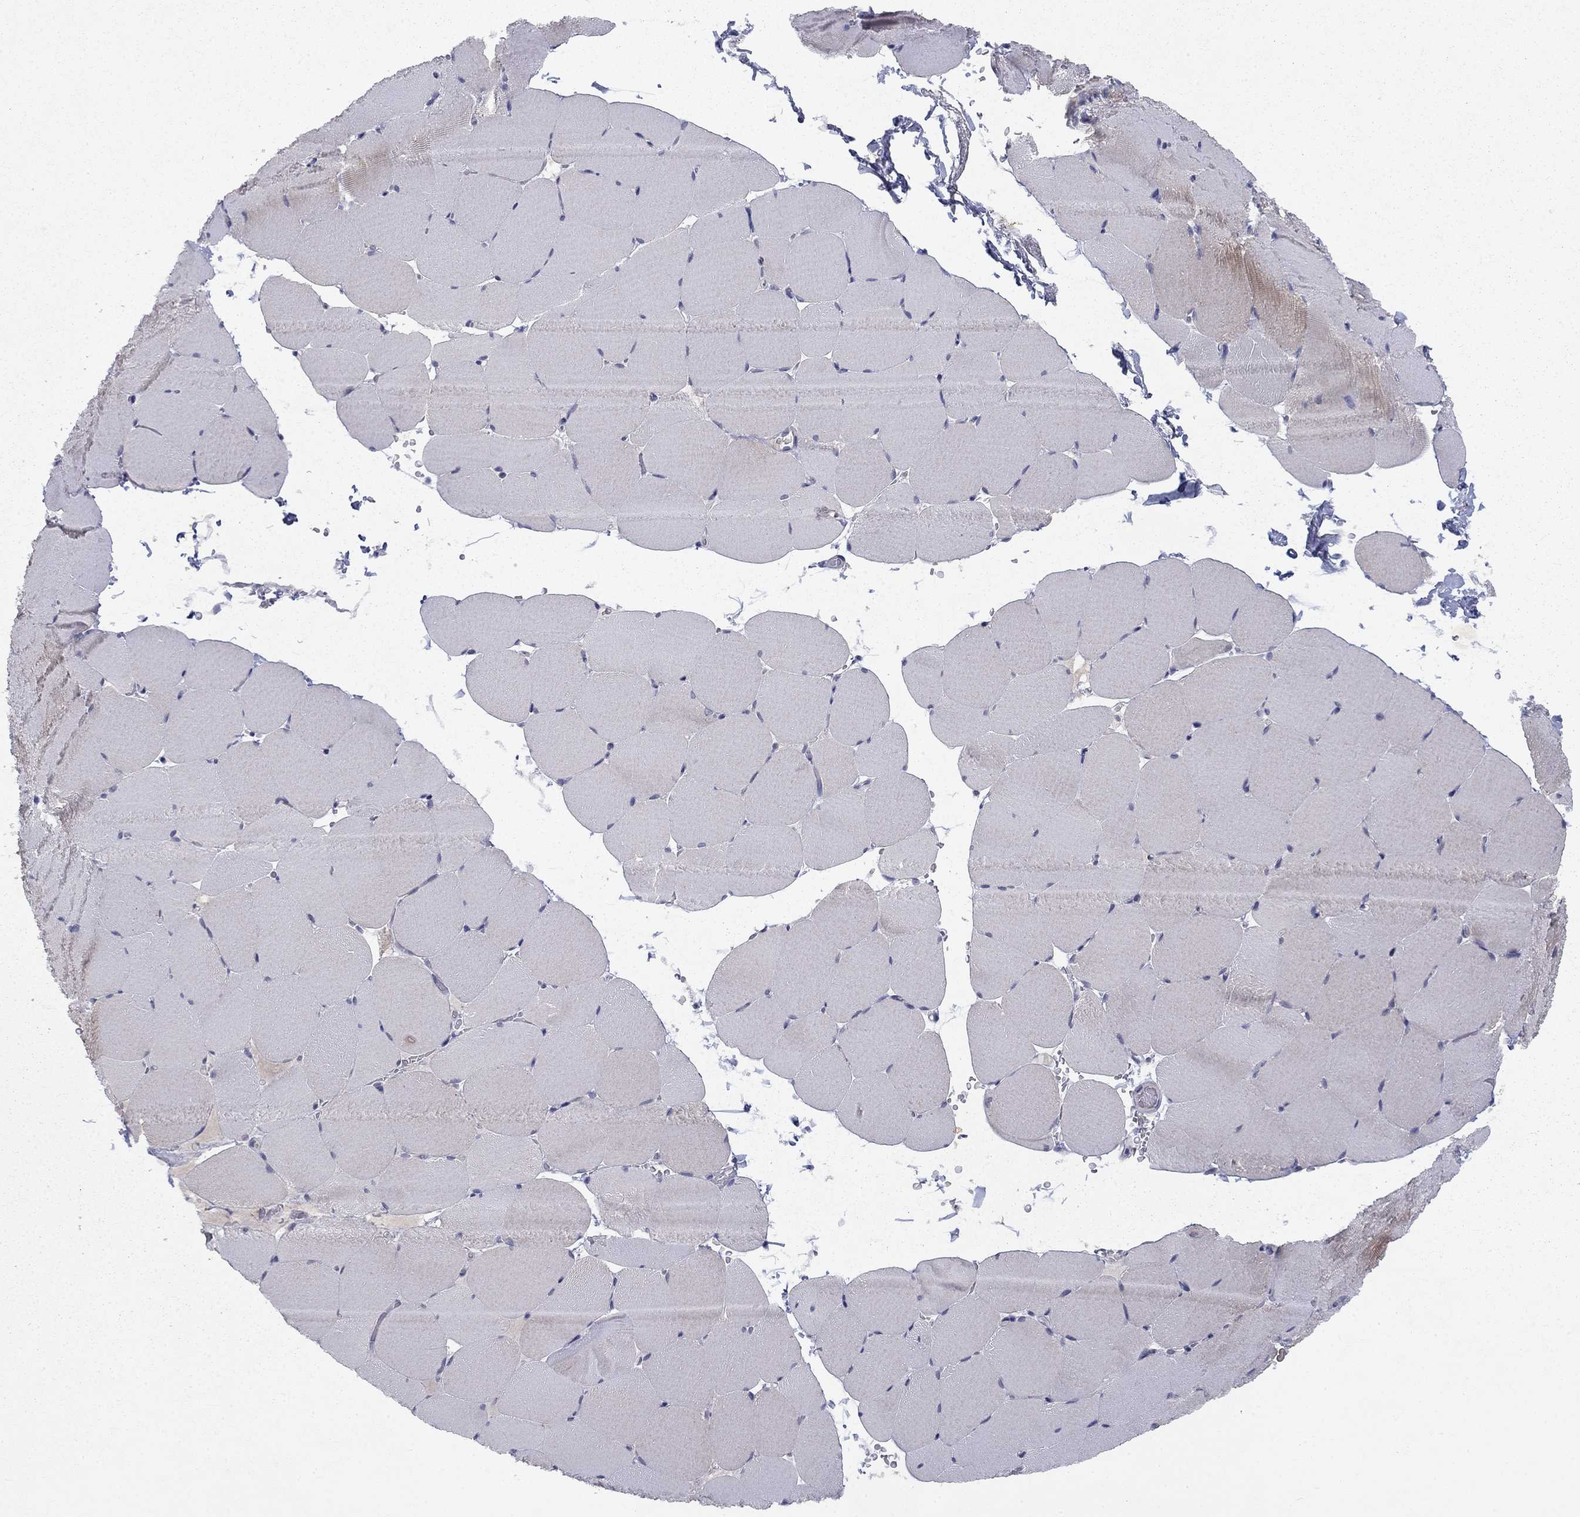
{"staining": {"intensity": "negative", "quantity": "none", "location": "none"}, "tissue": "skeletal muscle", "cell_type": "Myocytes", "image_type": "normal", "snomed": [{"axis": "morphology", "description": "Normal tissue, NOS"}, {"axis": "topography", "description": "Skeletal muscle"}], "caption": "High power microscopy image of an immunohistochemistry (IHC) photomicrograph of normal skeletal muscle, revealing no significant positivity in myocytes.", "gene": "CACNA1A", "patient": {"sex": "female", "age": 37}}